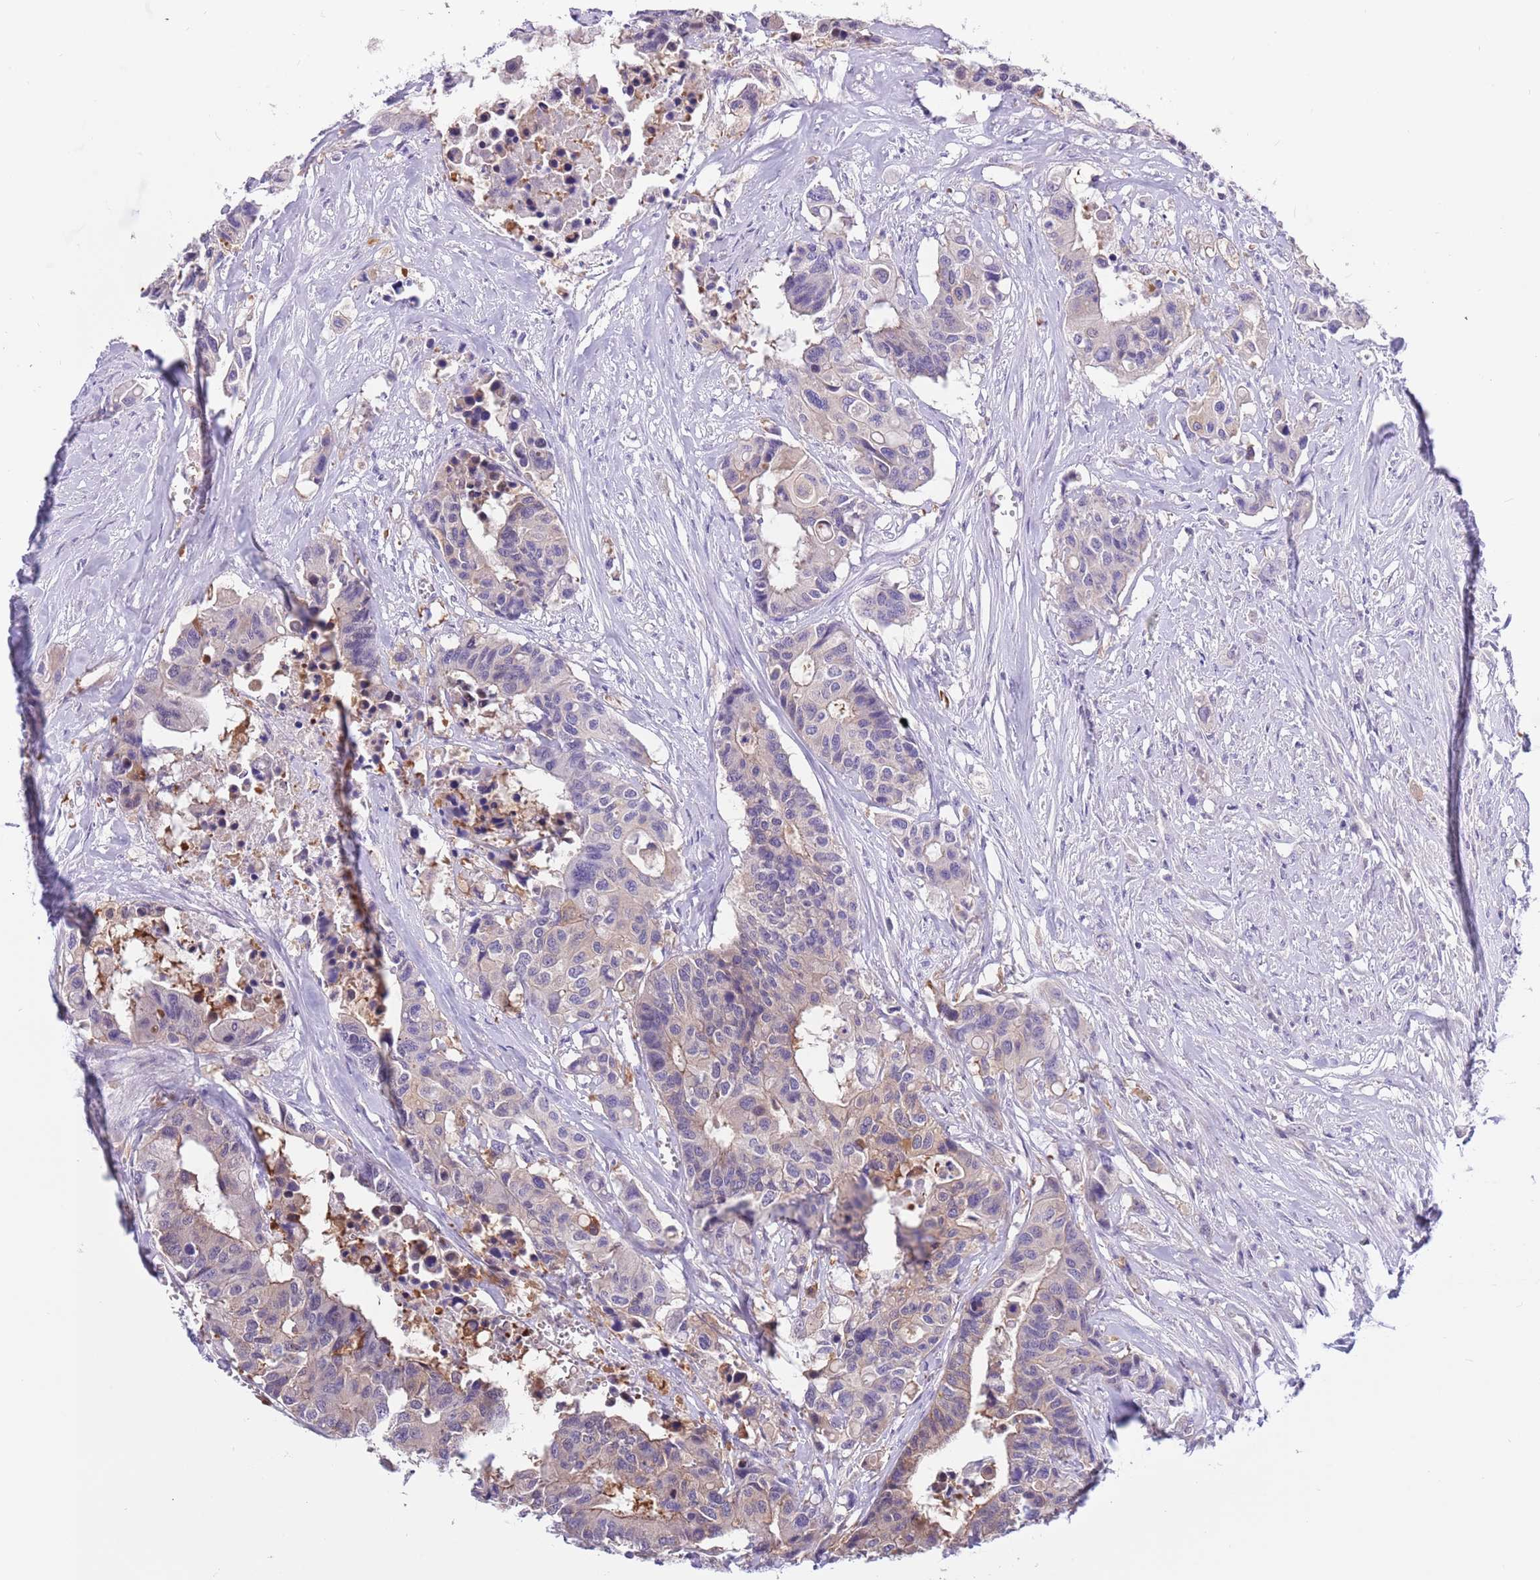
{"staining": {"intensity": "weak", "quantity": "25%-75%", "location": "cytoplasmic/membranous"}, "tissue": "colorectal cancer", "cell_type": "Tumor cells", "image_type": "cancer", "snomed": [{"axis": "morphology", "description": "Adenocarcinoma, NOS"}, {"axis": "topography", "description": "Colon"}], "caption": "Immunohistochemical staining of human adenocarcinoma (colorectal) exhibits low levels of weak cytoplasmic/membranous staining in about 25%-75% of tumor cells.", "gene": "STIP1", "patient": {"sex": "male", "age": 77}}